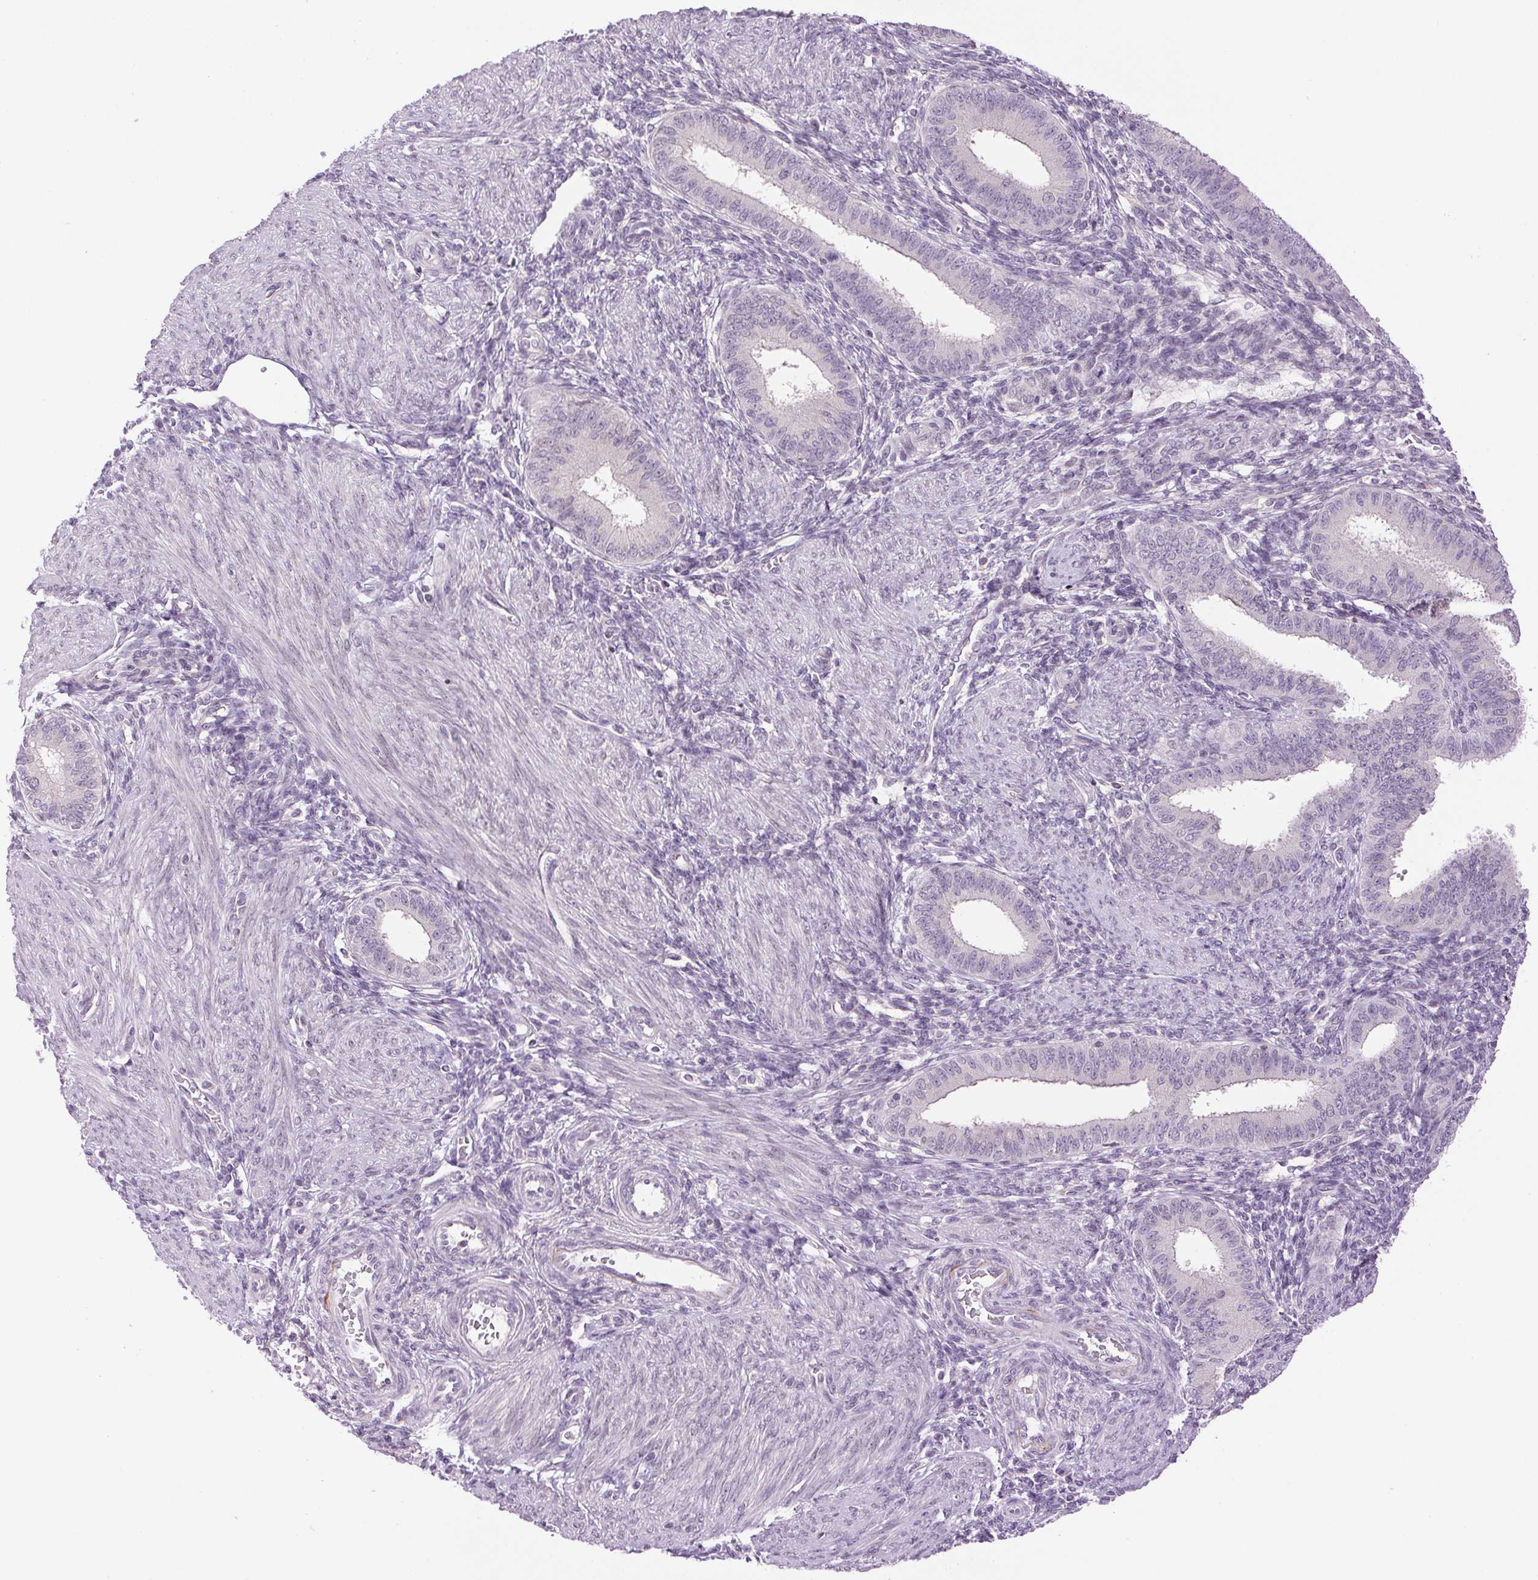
{"staining": {"intensity": "negative", "quantity": "none", "location": "none"}, "tissue": "endometrium", "cell_type": "Cells in endometrial stroma", "image_type": "normal", "snomed": [{"axis": "morphology", "description": "Normal tissue, NOS"}, {"axis": "topography", "description": "Endometrium"}], "caption": "DAB immunohistochemical staining of unremarkable endometrium exhibits no significant positivity in cells in endometrial stroma.", "gene": "SMIM13", "patient": {"sex": "female", "age": 39}}